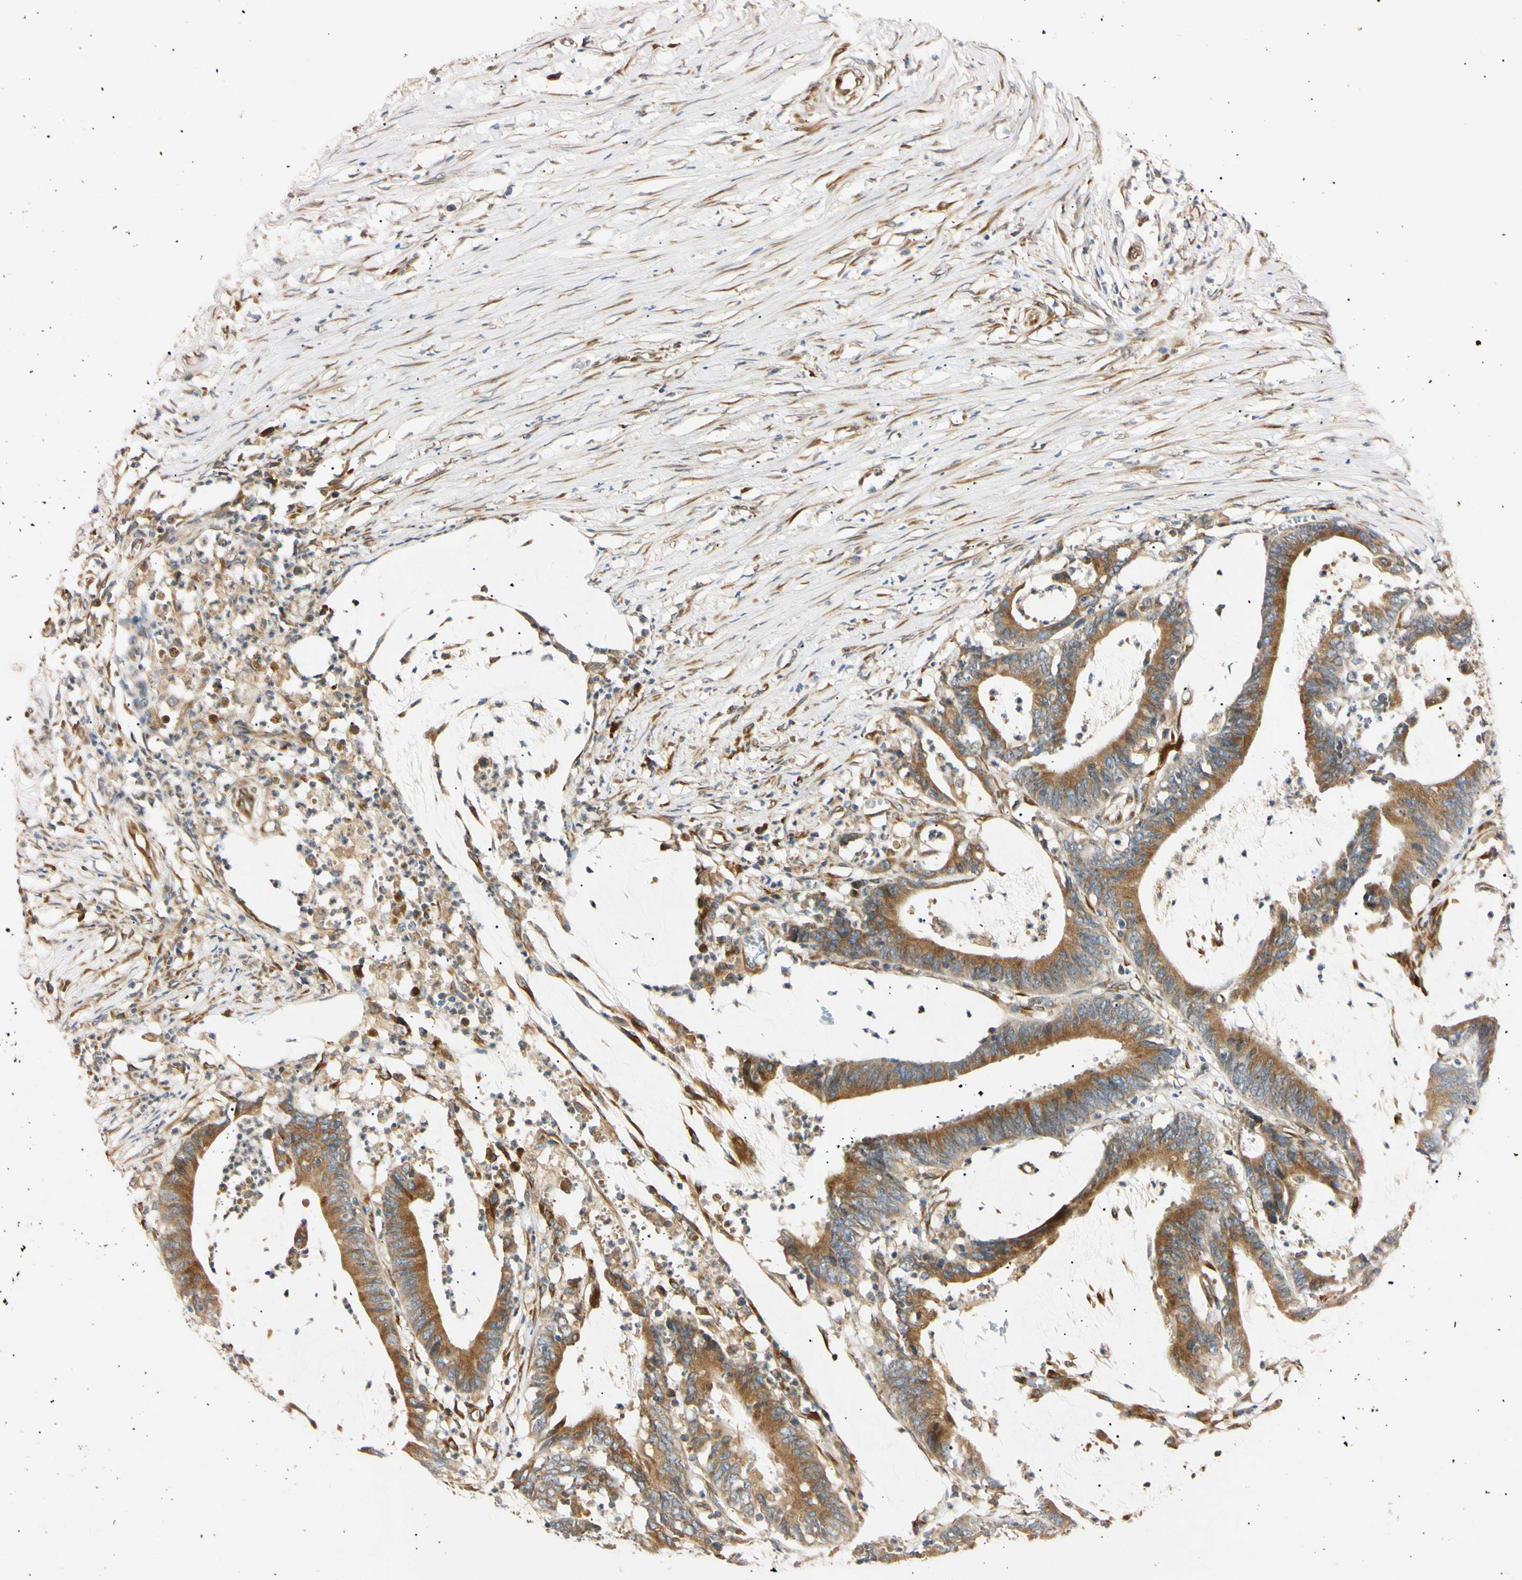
{"staining": {"intensity": "moderate", "quantity": ">75%", "location": "cytoplasmic/membranous"}, "tissue": "colorectal cancer", "cell_type": "Tumor cells", "image_type": "cancer", "snomed": [{"axis": "morphology", "description": "Adenocarcinoma, NOS"}, {"axis": "topography", "description": "Rectum"}], "caption": "Moderate cytoplasmic/membranous protein expression is present in approximately >75% of tumor cells in adenocarcinoma (colorectal). (DAB (3,3'-diaminobenzidine) = brown stain, brightfield microscopy at high magnification).", "gene": "IER3IP1", "patient": {"sex": "female", "age": 66}}